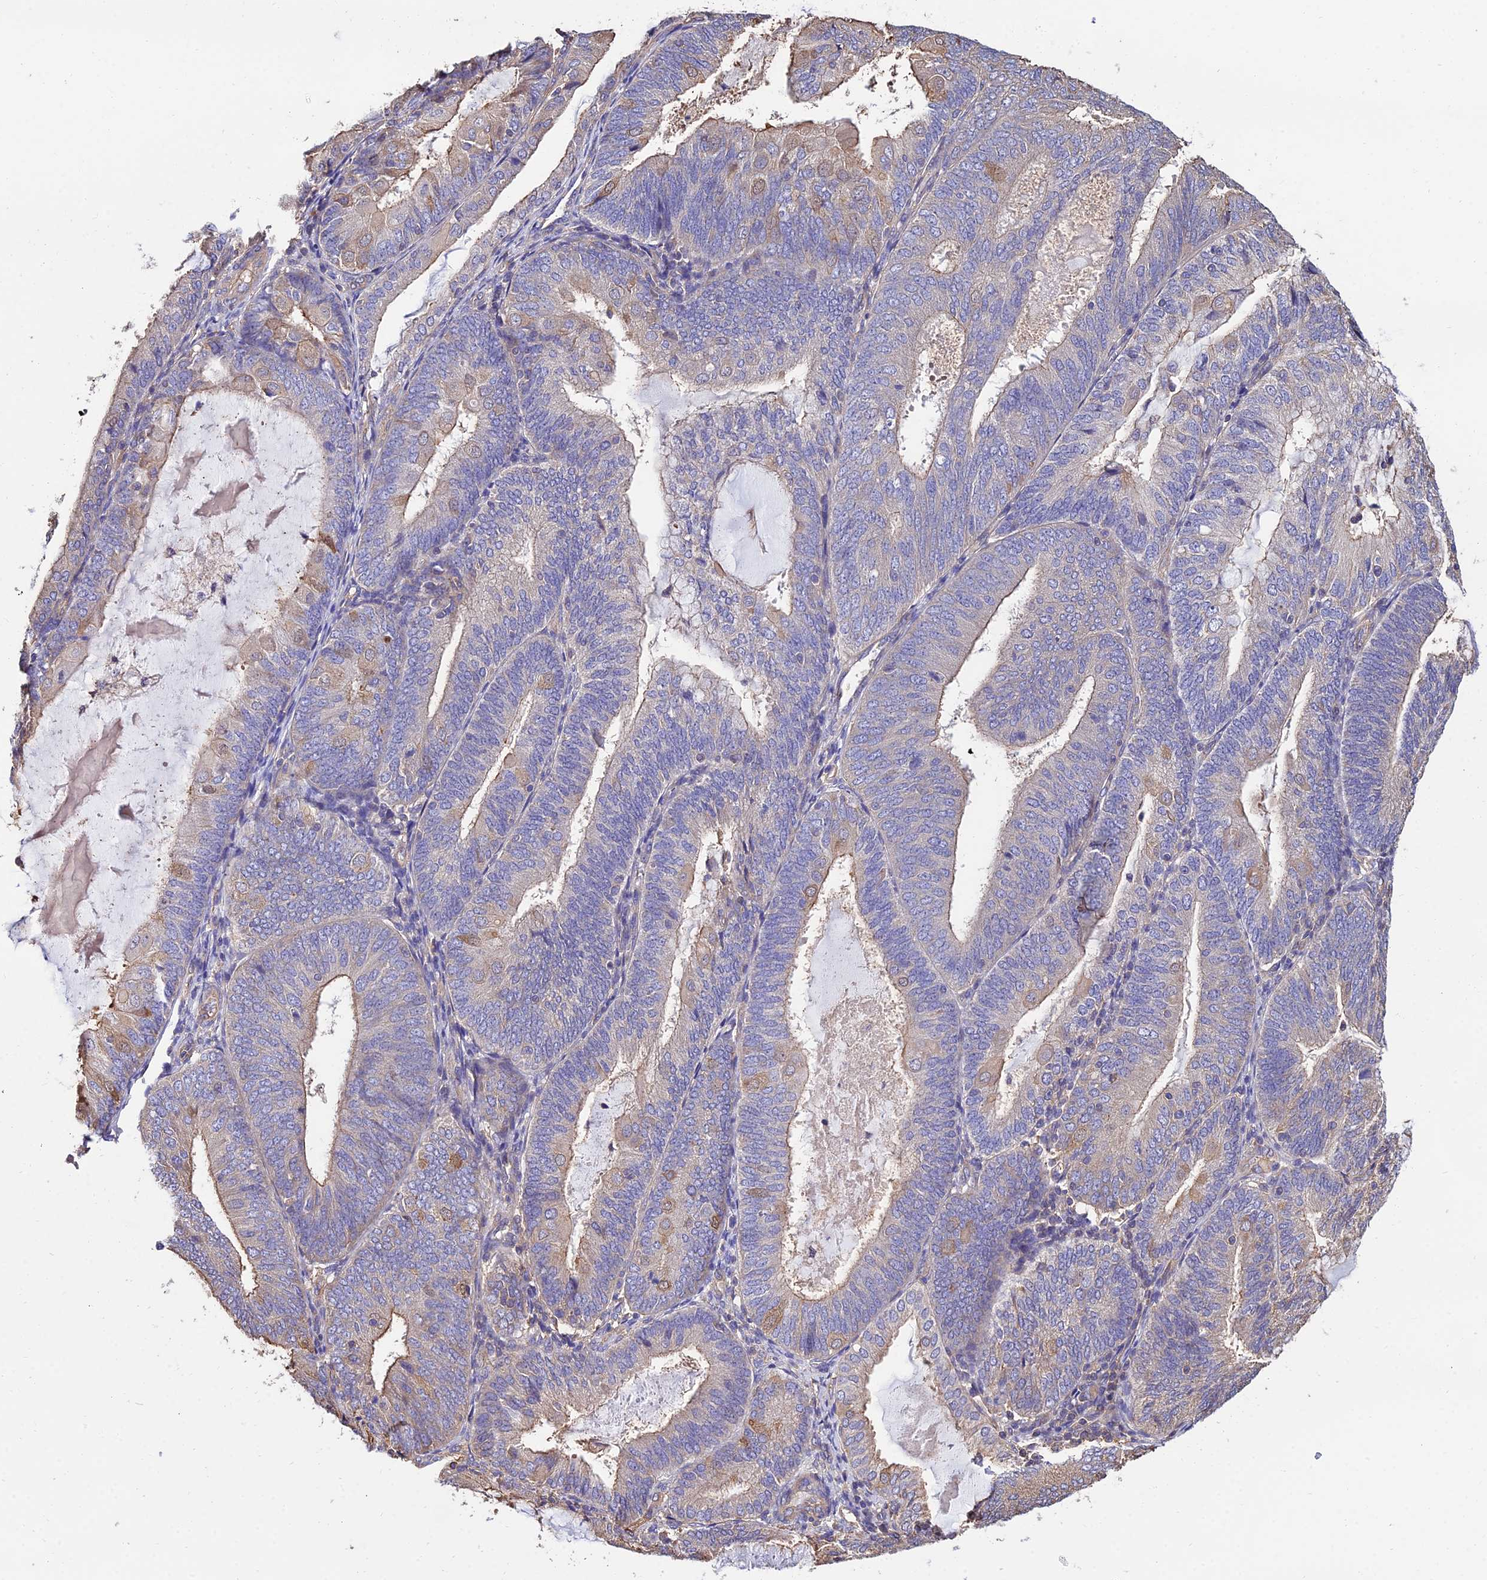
{"staining": {"intensity": "weak", "quantity": "25%-75%", "location": "cytoplasmic/membranous"}, "tissue": "endometrial cancer", "cell_type": "Tumor cells", "image_type": "cancer", "snomed": [{"axis": "morphology", "description": "Adenocarcinoma, NOS"}, {"axis": "topography", "description": "Endometrium"}], "caption": "The photomicrograph displays a brown stain indicating the presence of a protein in the cytoplasmic/membranous of tumor cells in adenocarcinoma (endometrial).", "gene": "CALM2", "patient": {"sex": "female", "age": 81}}